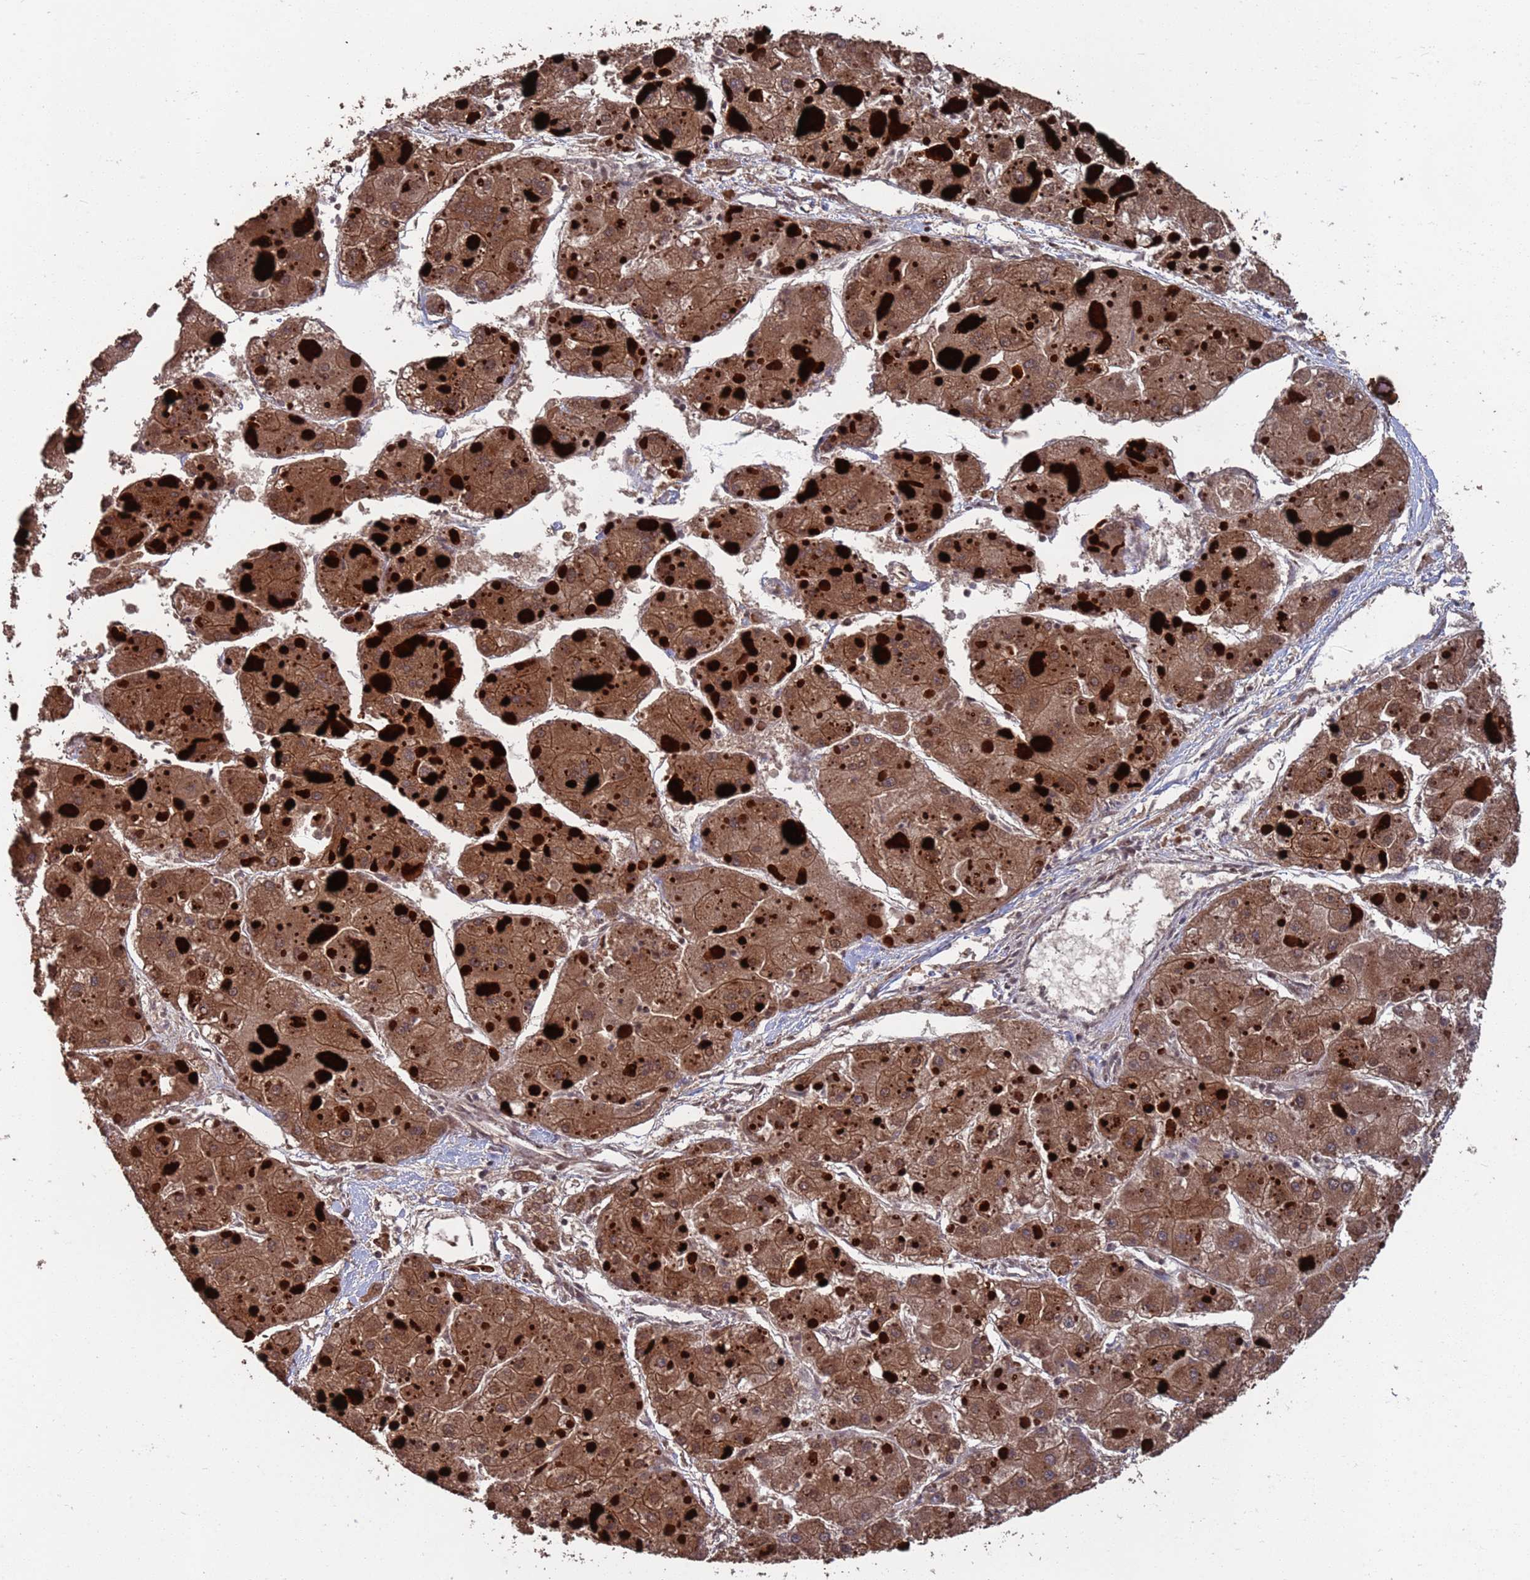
{"staining": {"intensity": "moderate", "quantity": ">75%", "location": "cytoplasmic/membranous"}, "tissue": "liver cancer", "cell_type": "Tumor cells", "image_type": "cancer", "snomed": [{"axis": "morphology", "description": "Carcinoma, Hepatocellular, NOS"}, {"axis": "topography", "description": "Liver"}], "caption": "A high-resolution histopathology image shows immunohistochemistry (IHC) staining of liver cancer (hepatocellular carcinoma), which shows moderate cytoplasmic/membranous expression in approximately >75% of tumor cells.", "gene": "FUBP3", "patient": {"sex": "female", "age": 73}}